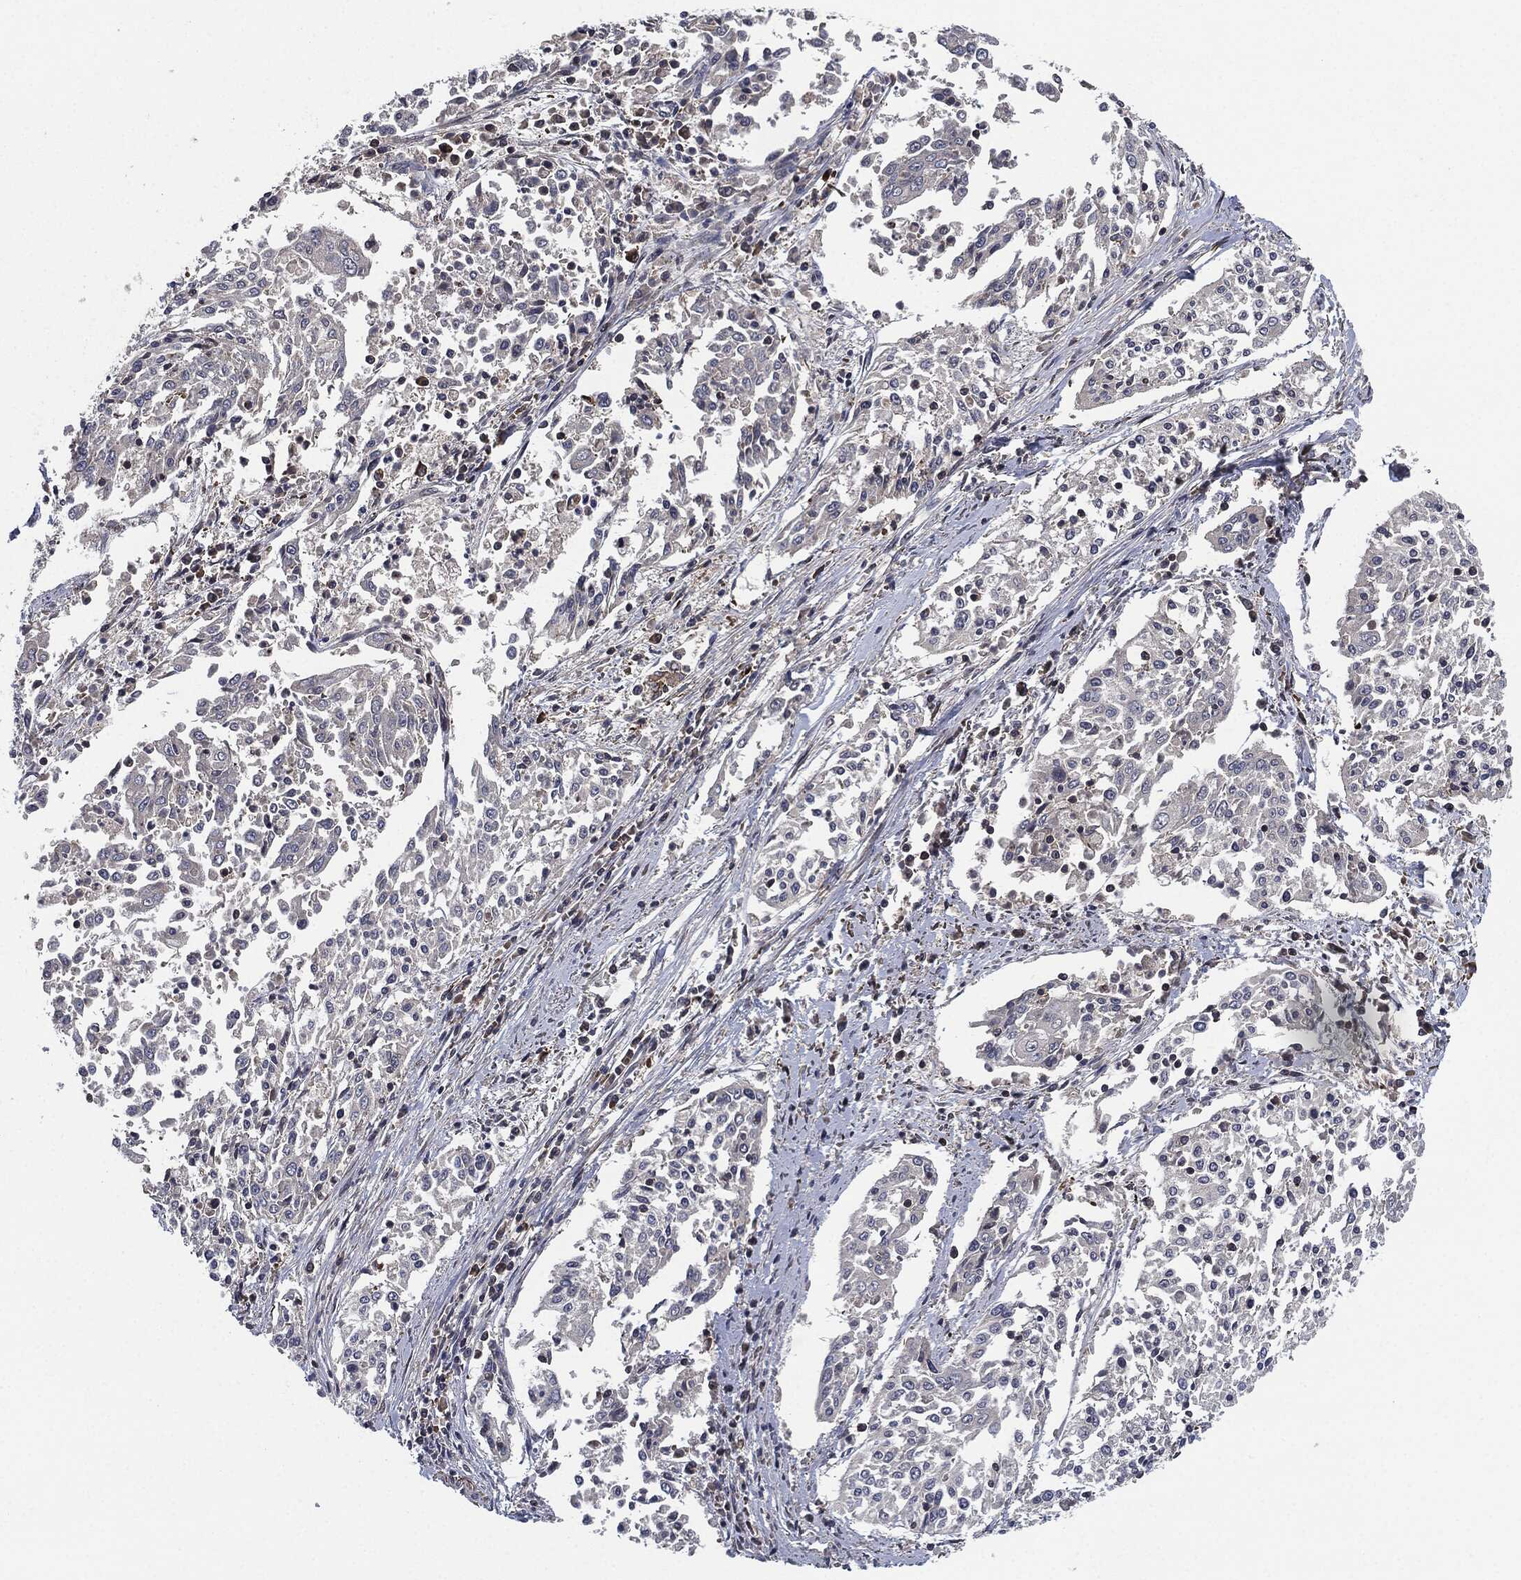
{"staining": {"intensity": "negative", "quantity": "none", "location": "none"}, "tissue": "cervical cancer", "cell_type": "Tumor cells", "image_type": "cancer", "snomed": [{"axis": "morphology", "description": "Squamous cell carcinoma, NOS"}, {"axis": "topography", "description": "Cervix"}], "caption": "Cervical cancer (squamous cell carcinoma) was stained to show a protein in brown. There is no significant positivity in tumor cells. Nuclei are stained in blue.", "gene": "UBR1", "patient": {"sex": "female", "age": 41}}